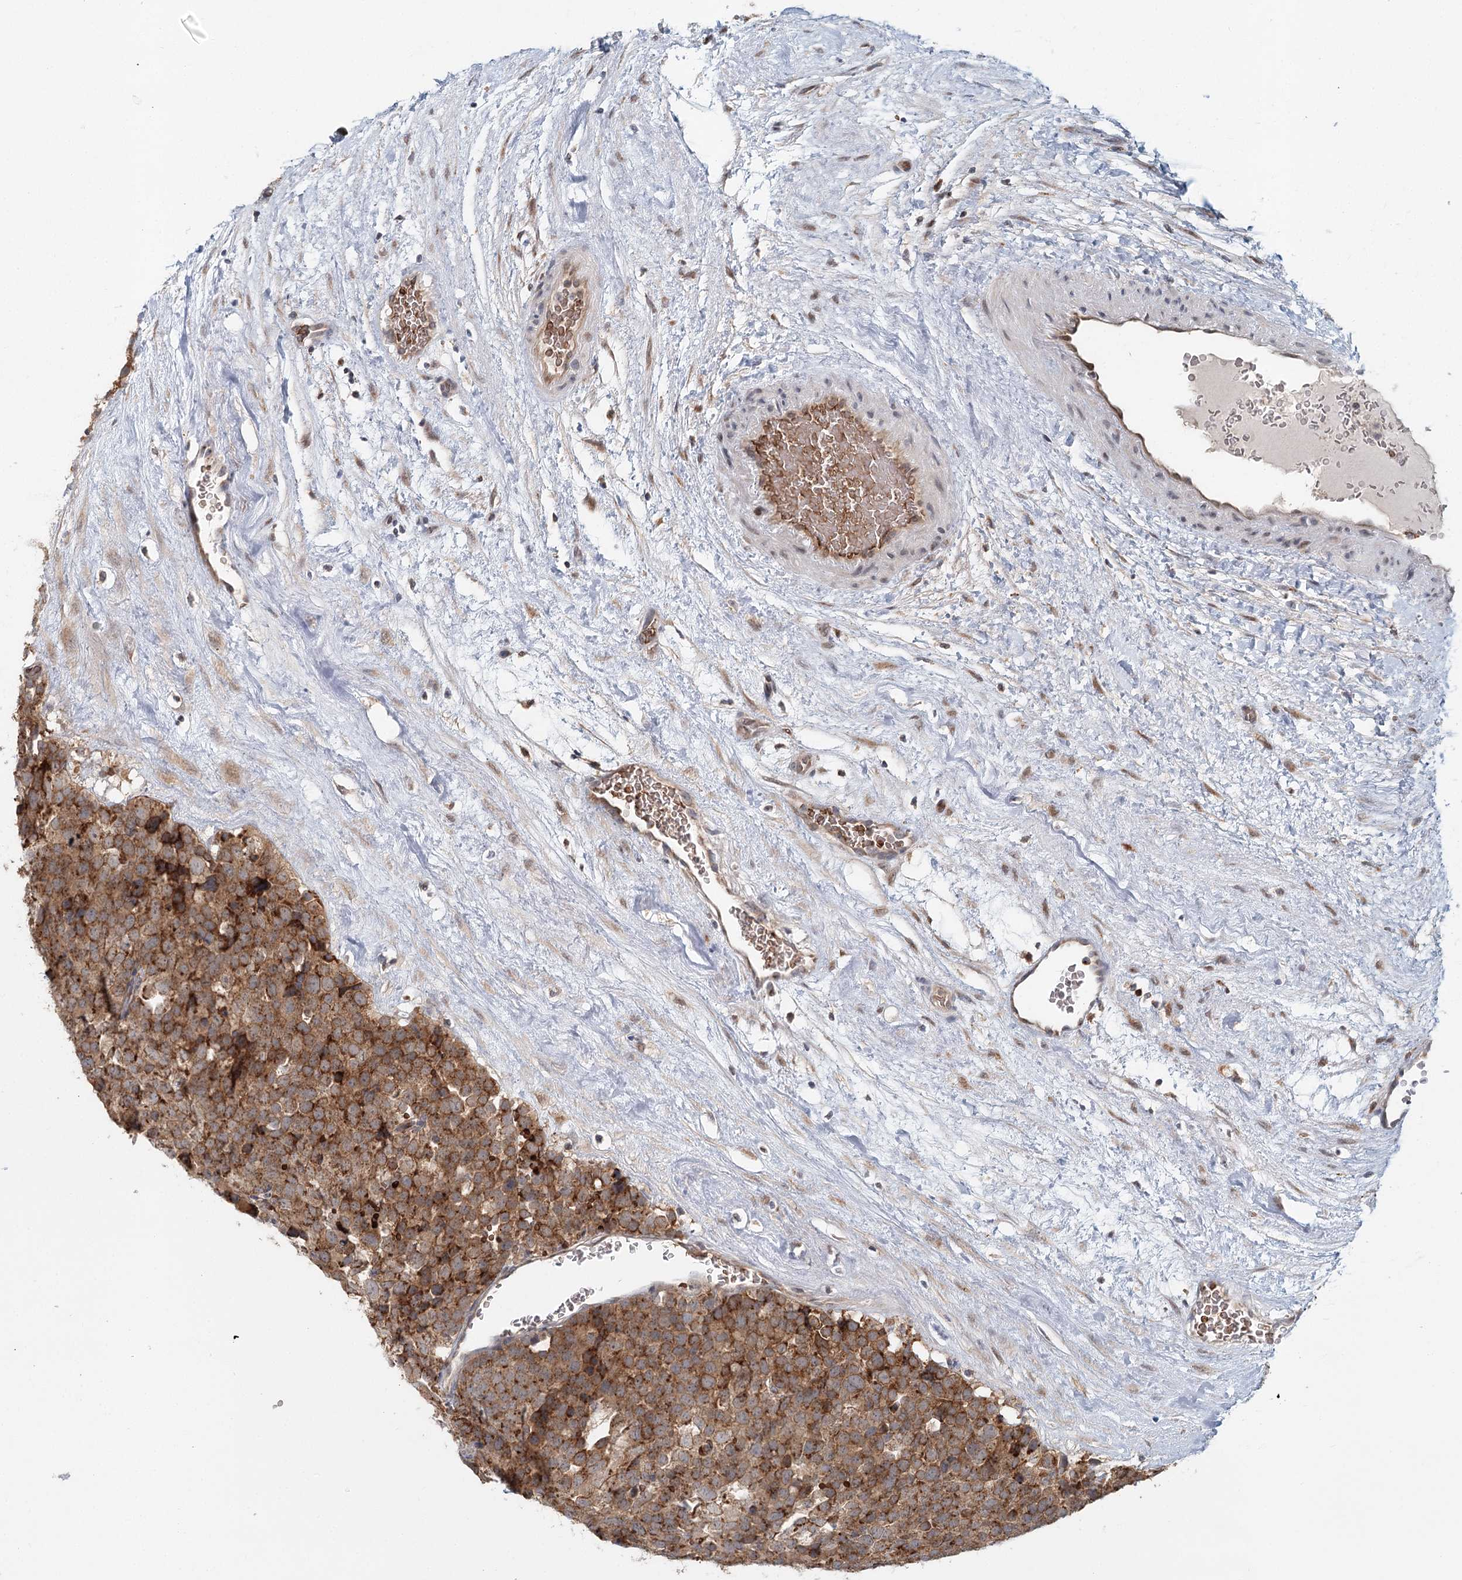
{"staining": {"intensity": "moderate", "quantity": ">75%", "location": "cytoplasmic/membranous"}, "tissue": "testis cancer", "cell_type": "Tumor cells", "image_type": "cancer", "snomed": [{"axis": "morphology", "description": "Seminoma, NOS"}, {"axis": "topography", "description": "Testis"}], "caption": "This histopathology image reveals testis cancer (seminoma) stained with immunohistochemistry to label a protein in brown. The cytoplasmic/membranous of tumor cells show moderate positivity for the protein. Nuclei are counter-stained blue.", "gene": "ADK", "patient": {"sex": "male", "age": 71}}